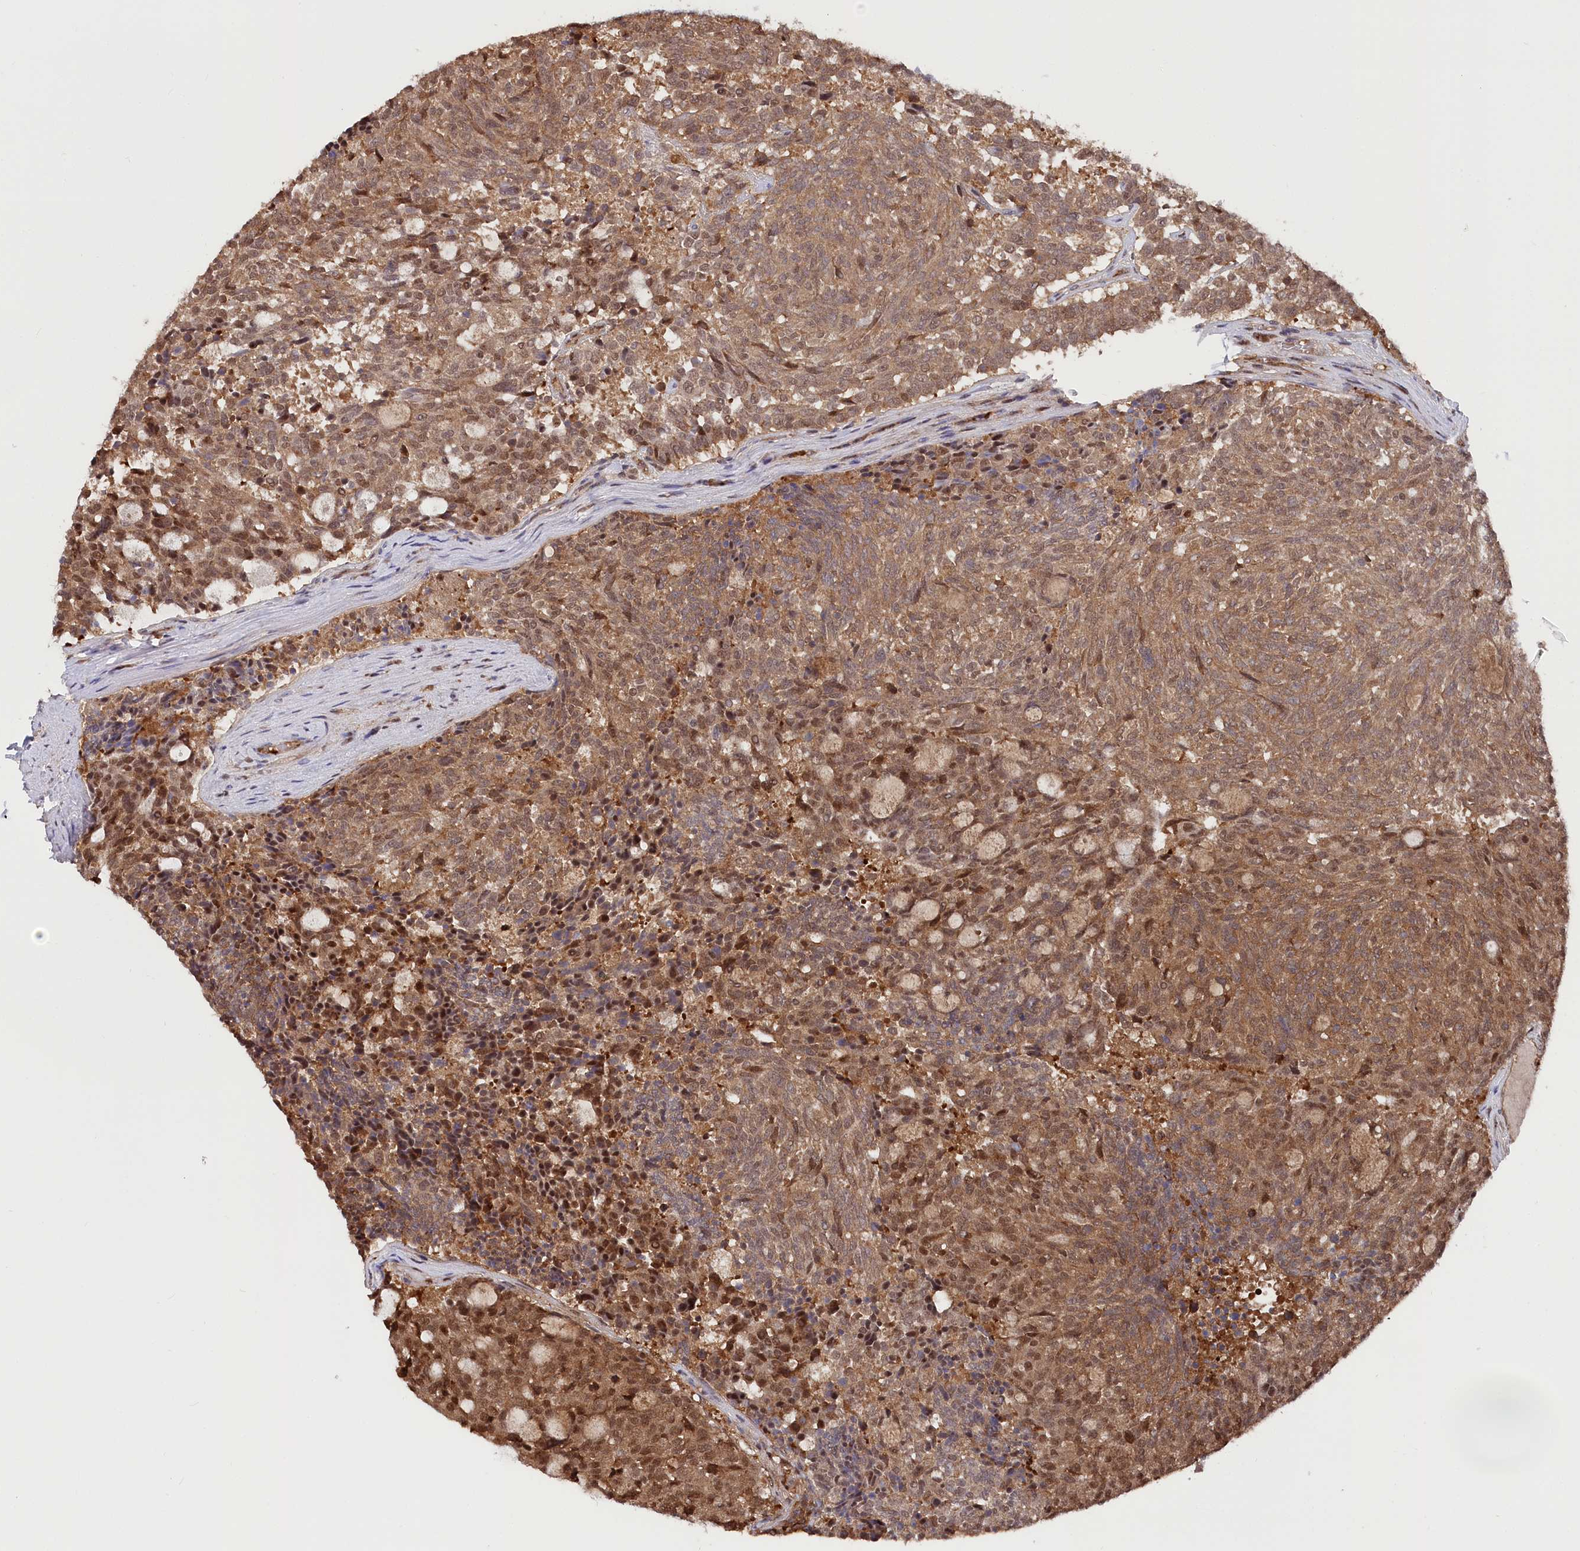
{"staining": {"intensity": "moderate", "quantity": ">75%", "location": "cytoplasmic/membranous,nuclear"}, "tissue": "carcinoid", "cell_type": "Tumor cells", "image_type": "cancer", "snomed": [{"axis": "morphology", "description": "Carcinoid, malignant, NOS"}, {"axis": "topography", "description": "Pancreas"}], "caption": "Tumor cells exhibit medium levels of moderate cytoplasmic/membranous and nuclear staining in approximately >75% of cells in human carcinoid (malignant).", "gene": "PSMA1", "patient": {"sex": "female", "age": 54}}